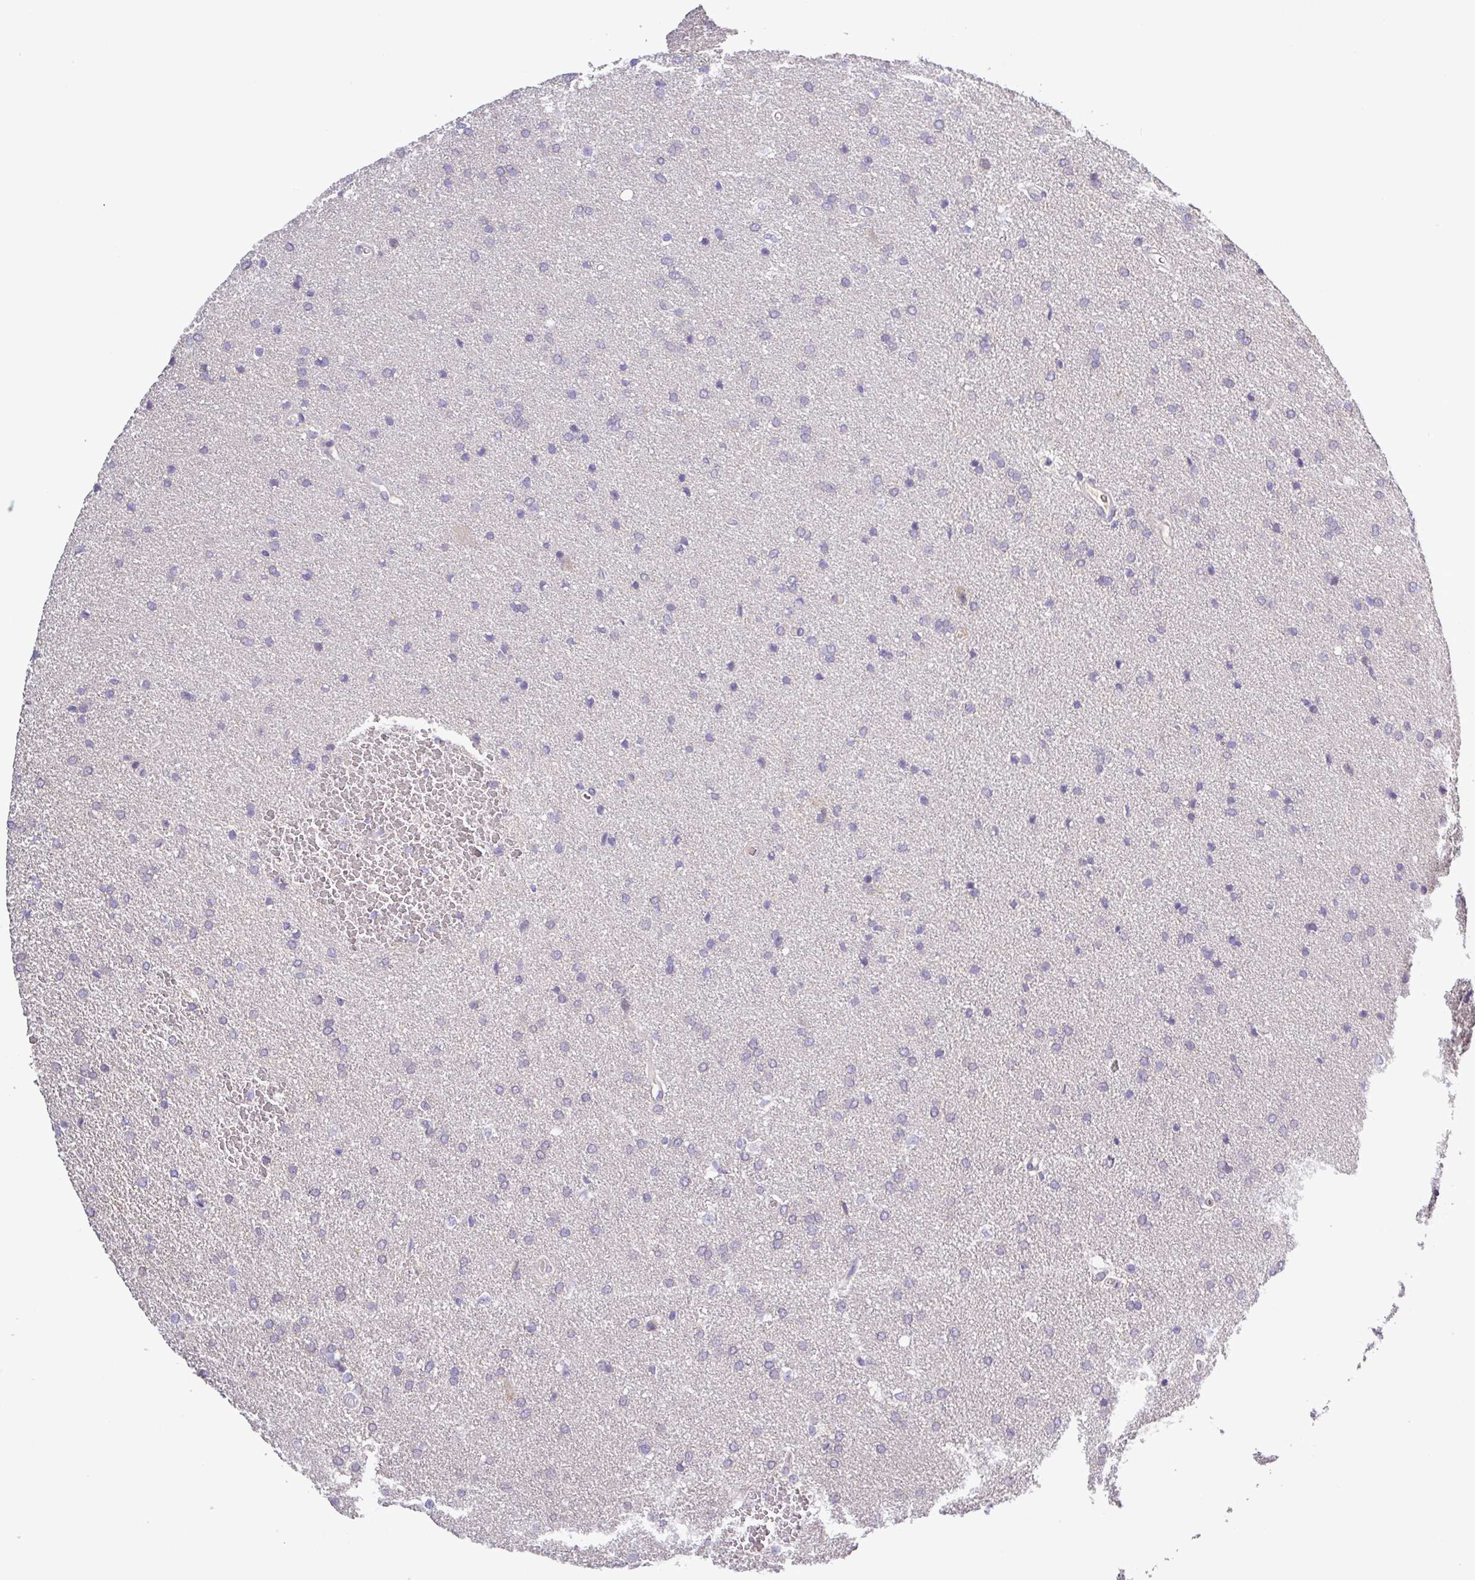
{"staining": {"intensity": "negative", "quantity": "none", "location": "none"}, "tissue": "glioma", "cell_type": "Tumor cells", "image_type": "cancer", "snomed": [{"axis": "morphology", "description": "Glioma, malignant, Low grade"}, {"axis": "topography", "description": "Brain"}], "caption": "High power microscopy image of an immunohistochemistry (IHC) photomicrograph of malignant low-grade glioma, revealing no significant positivity in tumor cells.", "gene": "SFTPB", "patient": {"sex": "female", "age": 34}}